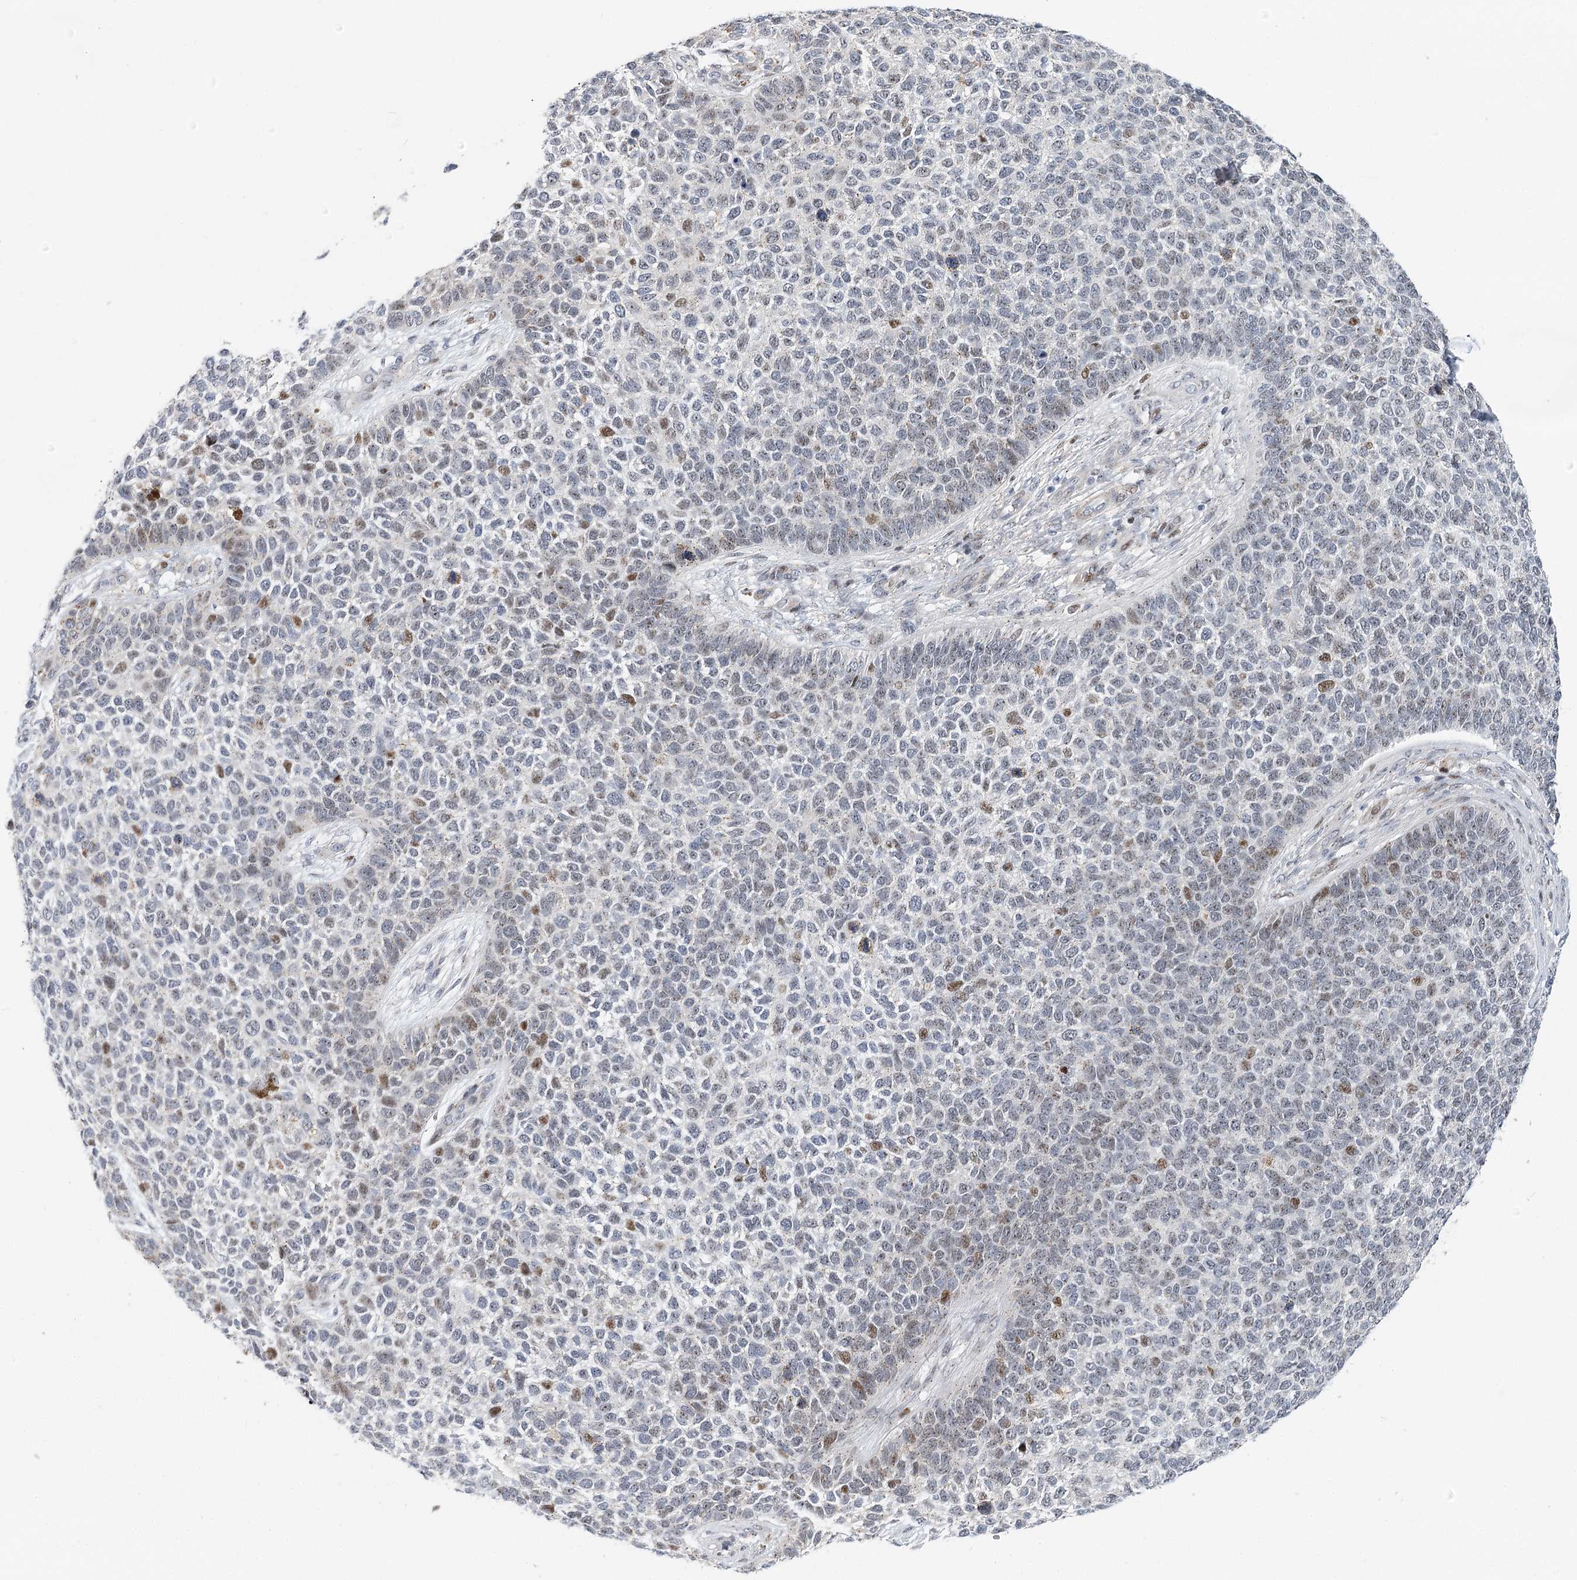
{"staining": {"intensity": "moderate", "quantity": "<25%", "location": "nuclear"}, "tissue": "skin cancer", "cell_type": "Tumor cells", "image_type": "cancer", "snomed": [{"axis": "morphology", "description": "Basal cell carcinoma"}, {"axis": "topography", "description": "Skin"}], "caption": "Protein analysis of skin basal cell carcinoma tissue demonstrates moderate nuclear expression in about <25% of tumor cells.", "gene": "CAMTA1", "patient": {"sex": "female", "age": 84}}